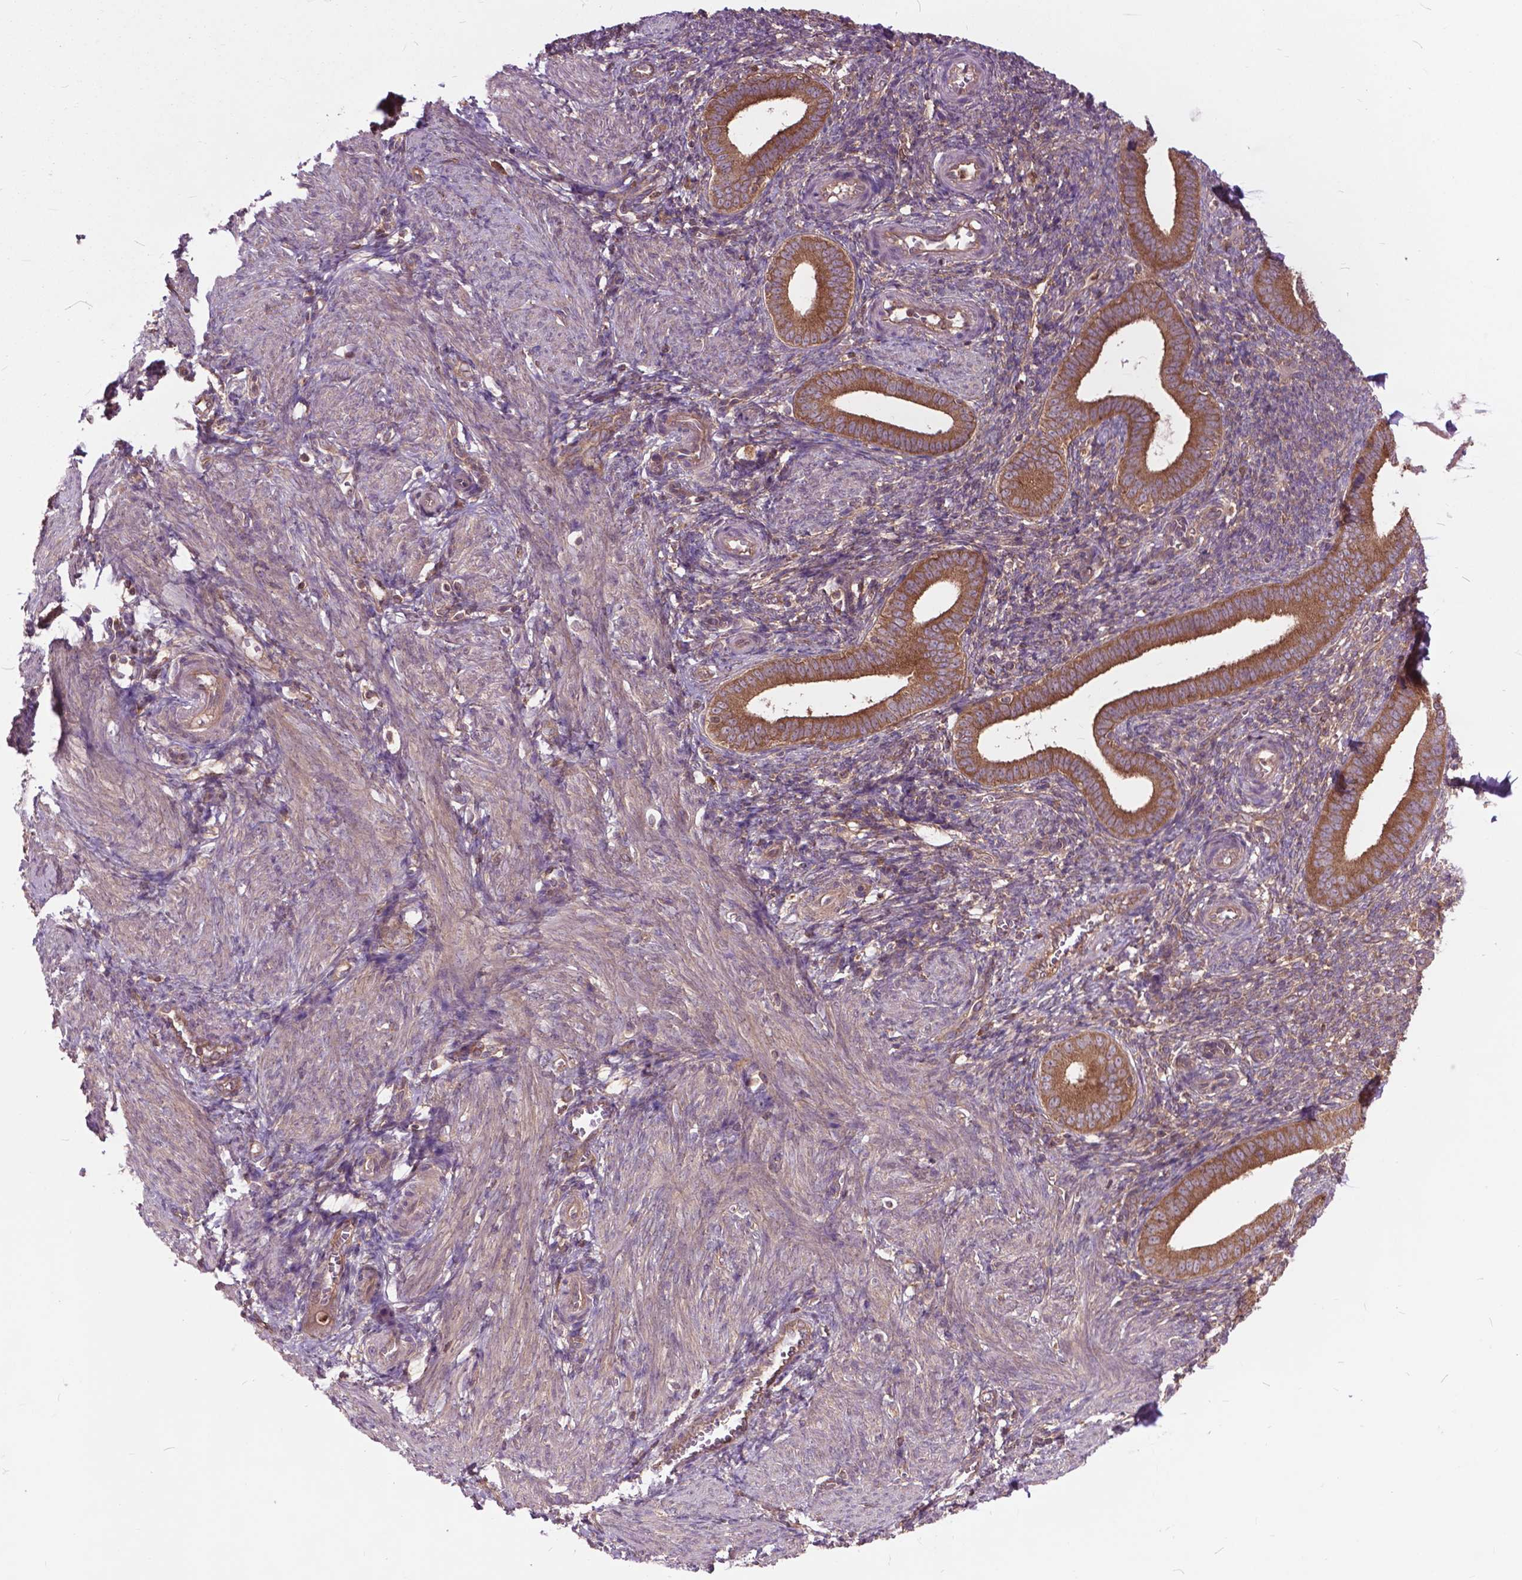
{"staining": {"intensity": "weak", "quantity": "25%-75%", "location": "cytoplasmic/membranous"}, "tissue": "endometrium", "cell_type": "Cells in endometrial stroma", "image_type": "normal", "snomed": [{"axis": "morphology", "description": "Normal tissue, NOS"}, {"axis": "topography", "description": "Endometrium"}], "caption": "Endometrium stained for a protein (brown) shows weak cytoplasmic/membranous positive staining in approximately 25%-75% of cells in endometrial stroma.", "gene": "ARAF", "patient": {"sex": "female", "age": 25}}